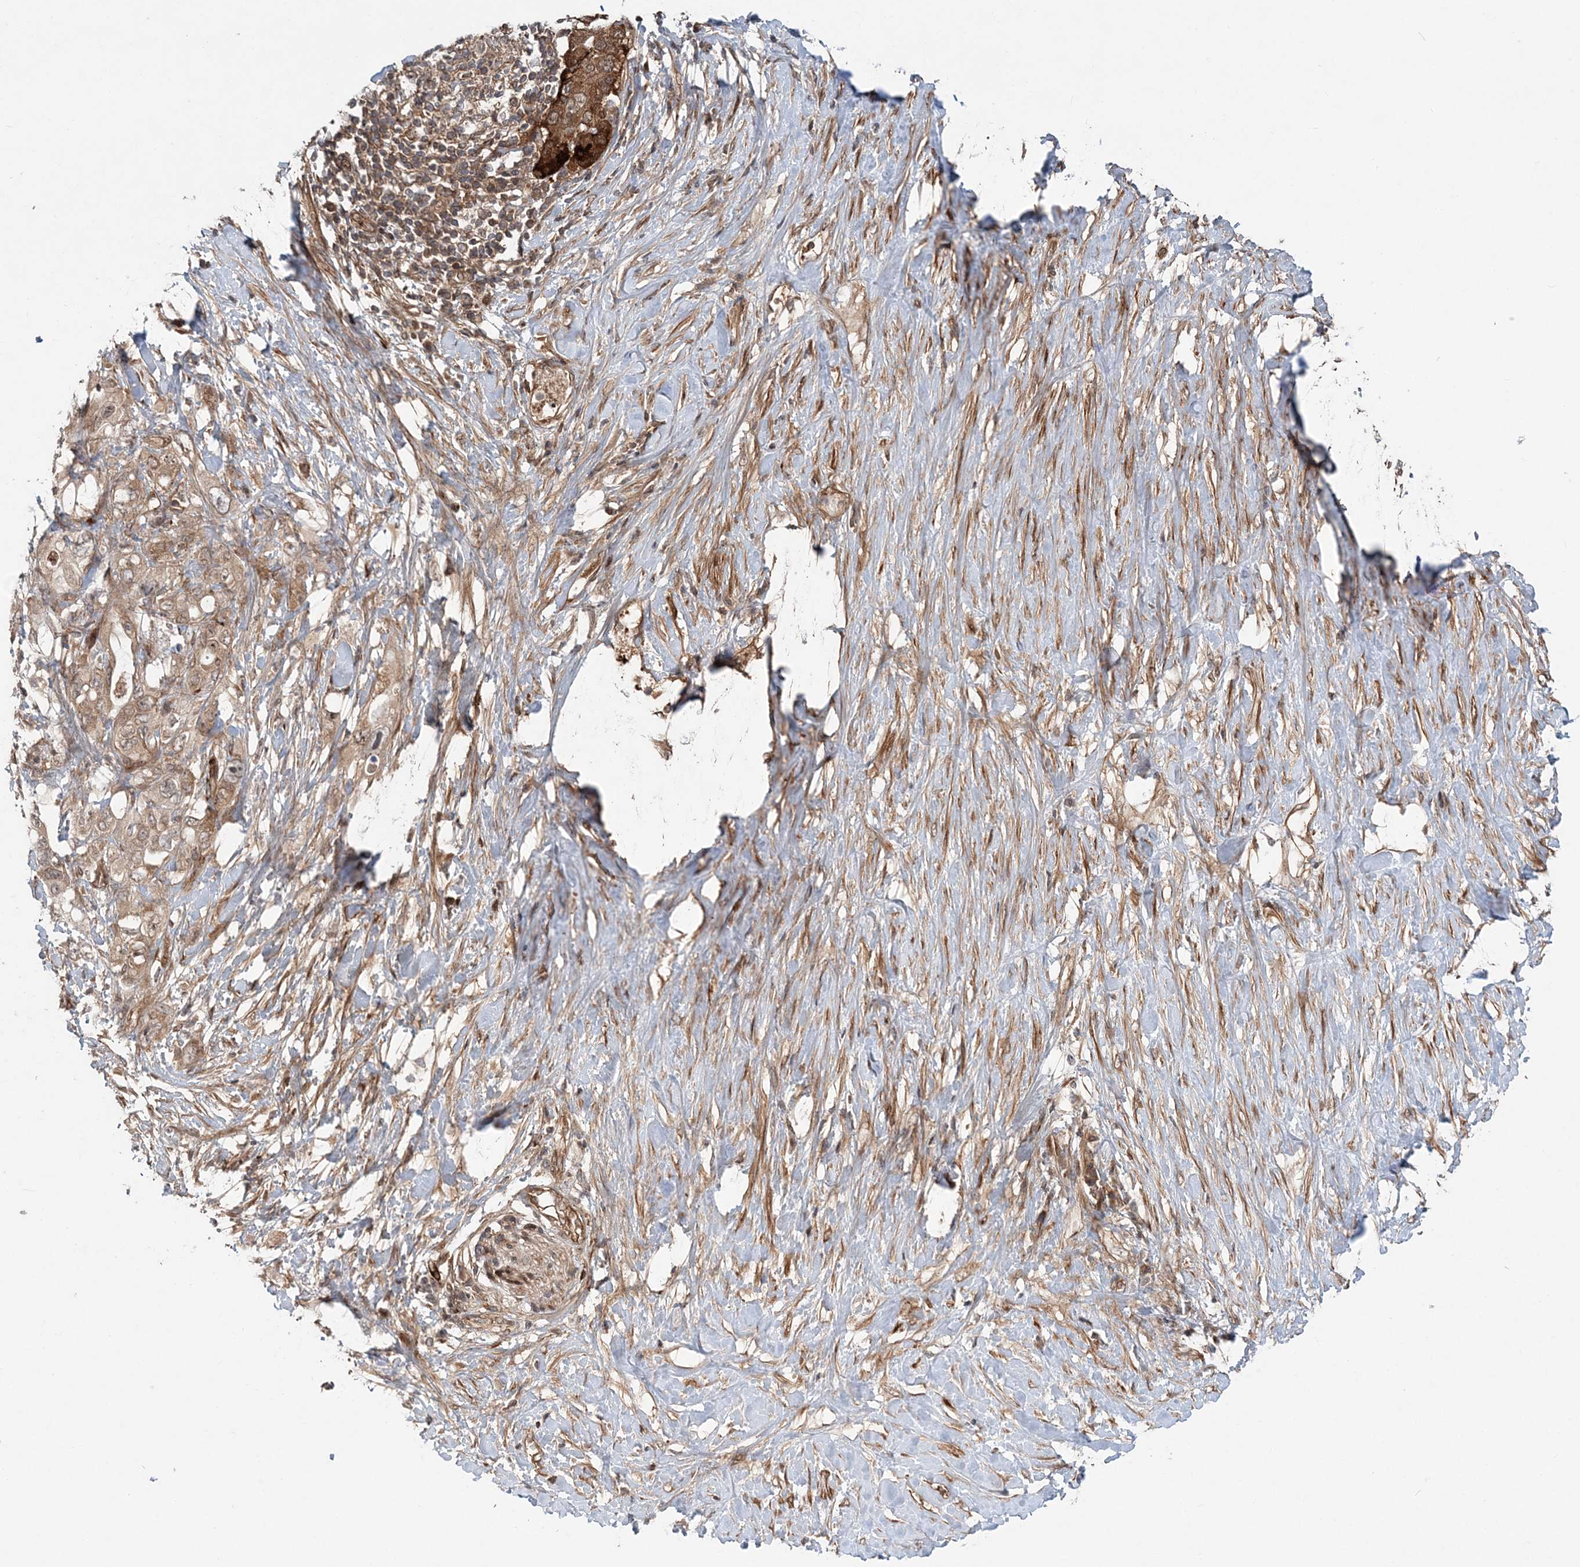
{"staining": {"intensity": "weak", "quantity": ">75%", "location": "cytoplasmic/membranous"}, "tissue": "pancreatic cancer", "cell_type": "Tumor cells", "image_type": "cancer", "snomed": [{"axis": "morphology", "description": "Adenocarcinoma, NOS"}, {"axis": "topography", "description": "Pancreas"}], "caption": "A low amount of weak cytoplasmic/membranous staining is appreciated in approximately >75% of tumor cells in adenocarcinoma (pancreatic) tissue.", "gene": "GEMIN5", "patient": {"sex": "female", "age": 56}}